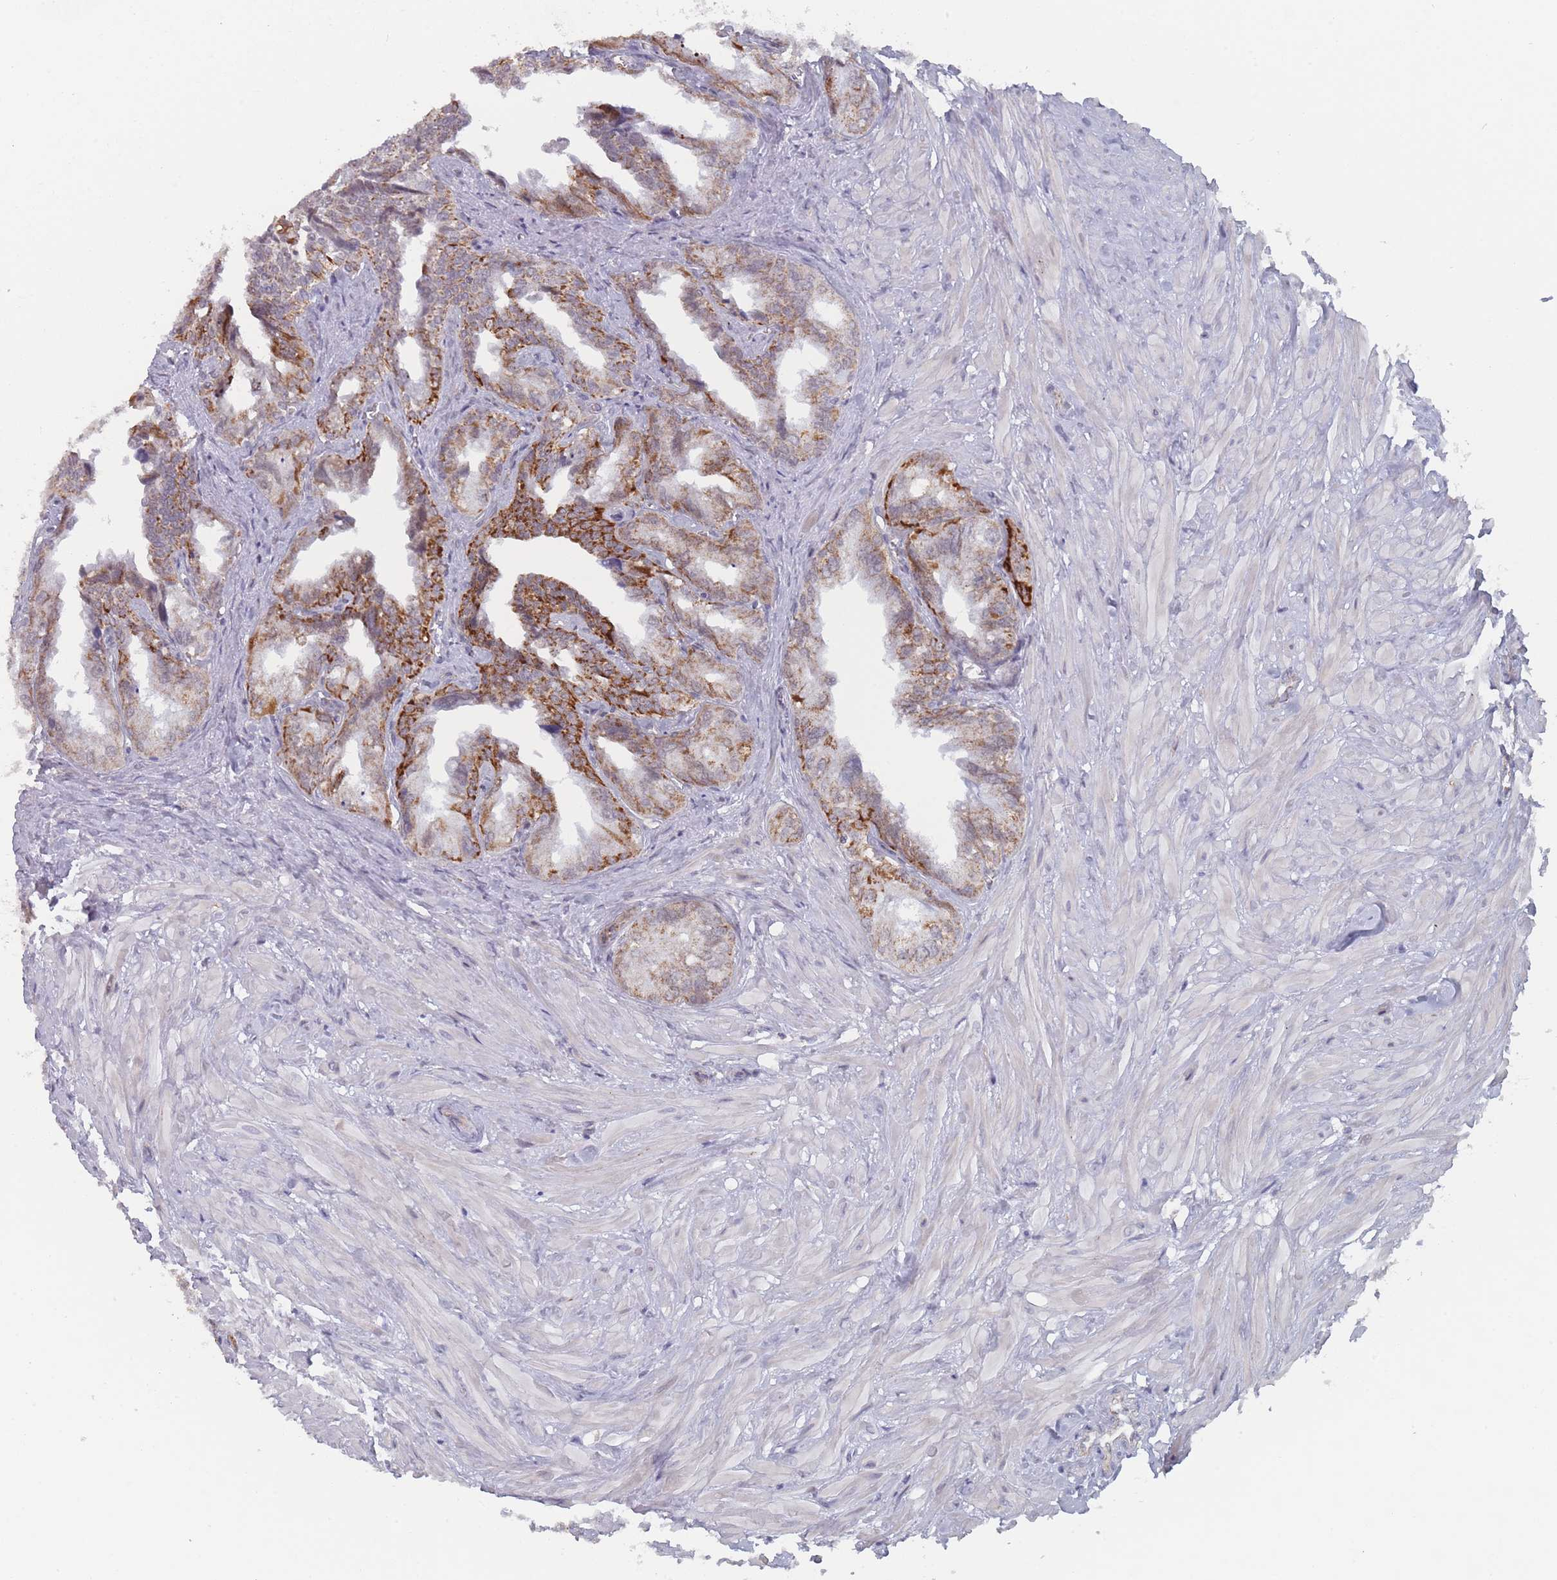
{"staining": {"intensity": "strong", "quantity": ">75%", "location": "cytoplasmic/membranous"}, "tissue": "seminal vesicle", "cell_type": "Glandular cells", "image_type": "normal", "snomed": [{"axis": "morphology", "description": "Normal tissue, NOS"}, {"axis": "topography", "description": "Seminal veicle"}], "caption": "Immunohistochemical staining of unremarkable seminal vesicle demonstrates >75% levels of strong cytoplasmic/membranous protein expression in approximately >75% of glandular cells. Nuclei are stained in blue.", "gene": "TRARG1", "patient": {"sex": "male", "age": 67}}